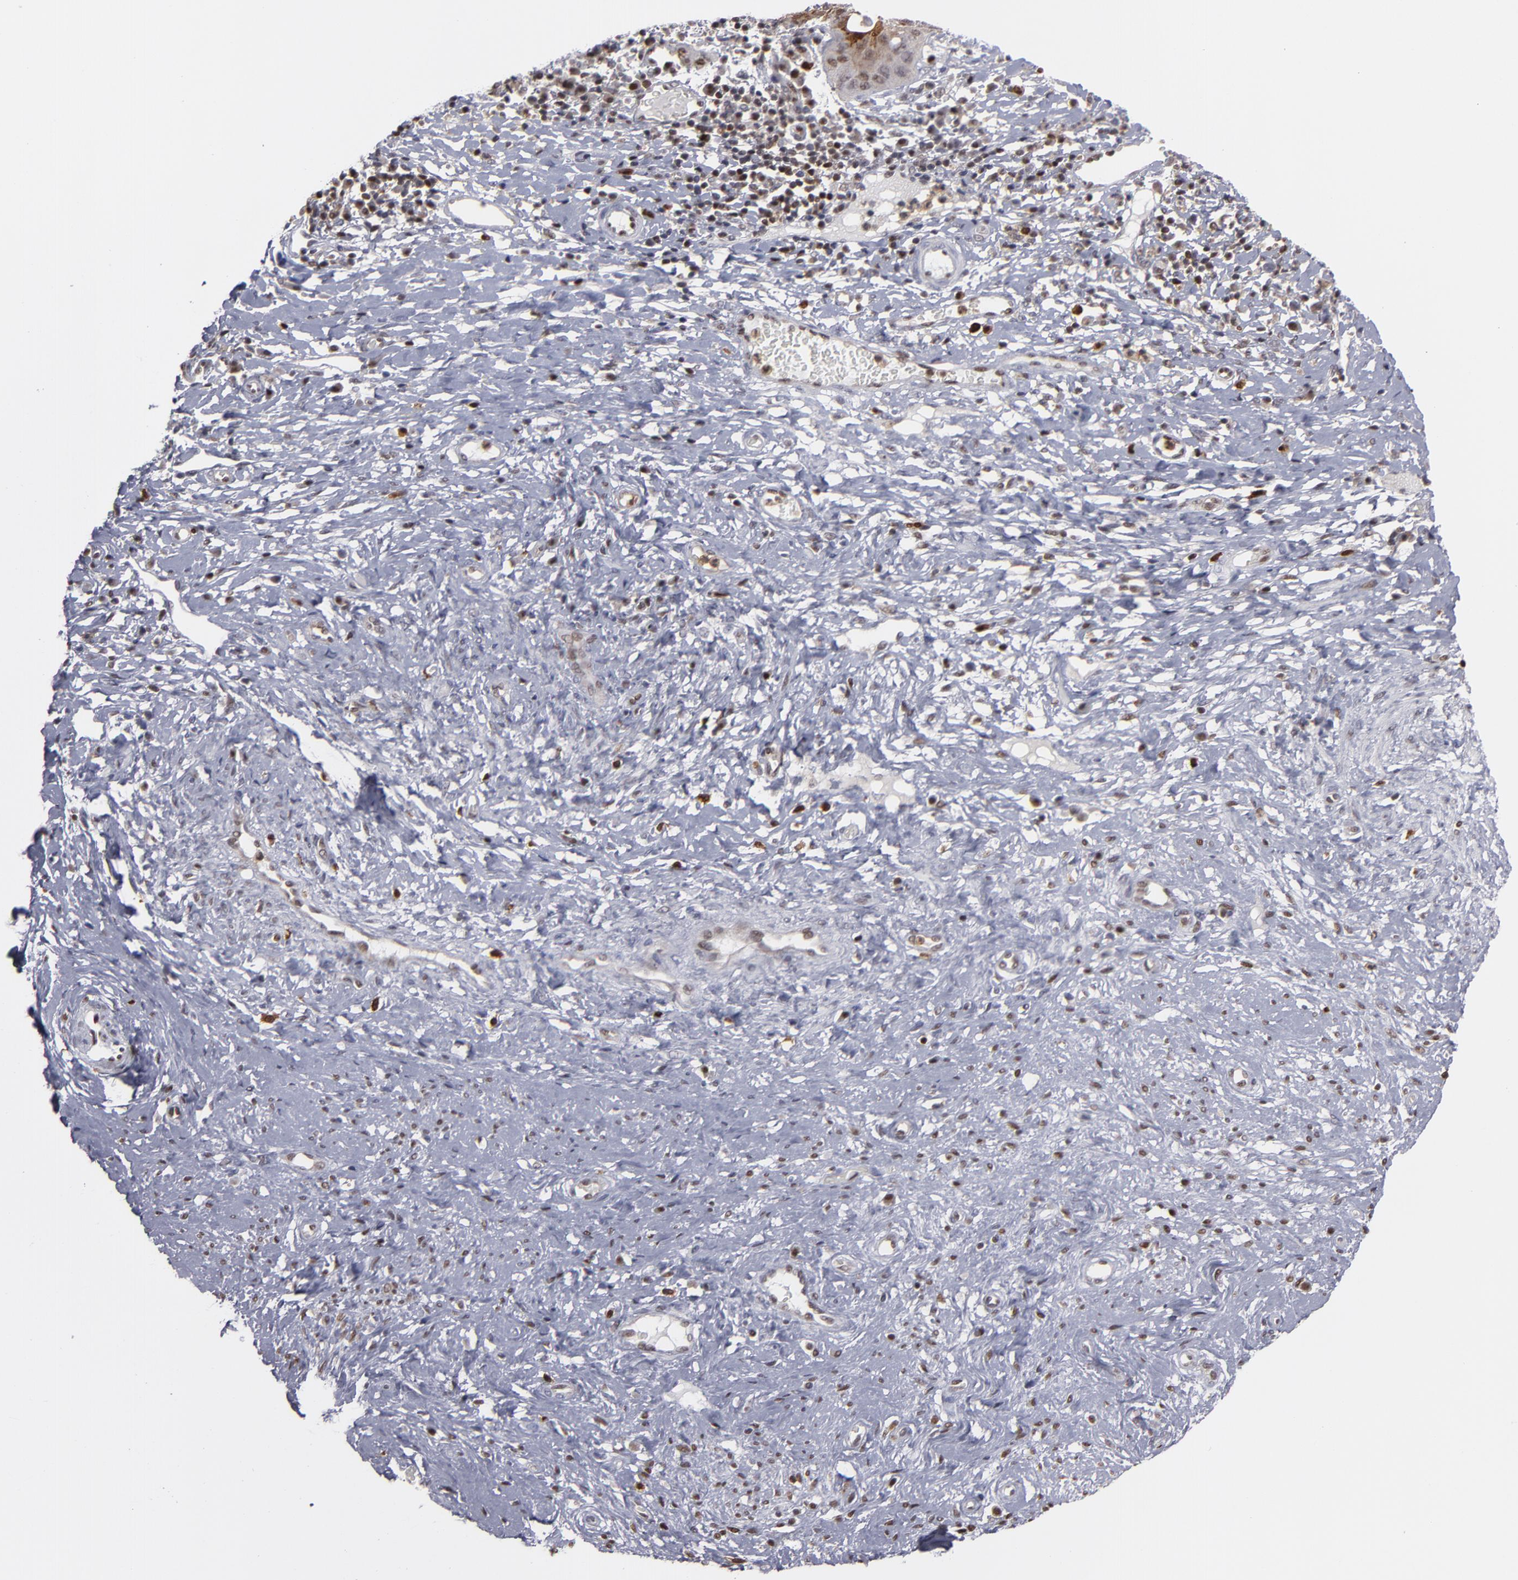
{"staining": {"intensity": "weak", "quantity": "25%-75%", "location": "cytoplasmic/membranous,nuclear"}, "tissue": "cervical cancer", "cell_type": "Tumor cells", "image_type": "cancer", "snomed": [{"axis": "morphology", "description": "Normal tissue, NOS"}, {"axis": "morphology", "description": "Squamous cell carcinoma, NOS"}, {"axis": "topography", "description": "Cervix"}], "caption": "Immunohistochemical staining of cervical cancer demonstrates weak cytoplasmic/membranous and nuclear protein staining in about 25%-75% of tumor cells. The staining was performed using DAB, with brown indicating positive protein expression. Nuclei are stained blue with hematoxylin.", "gene": "GSR", "patient": {"sex": "female", "age": 39}}